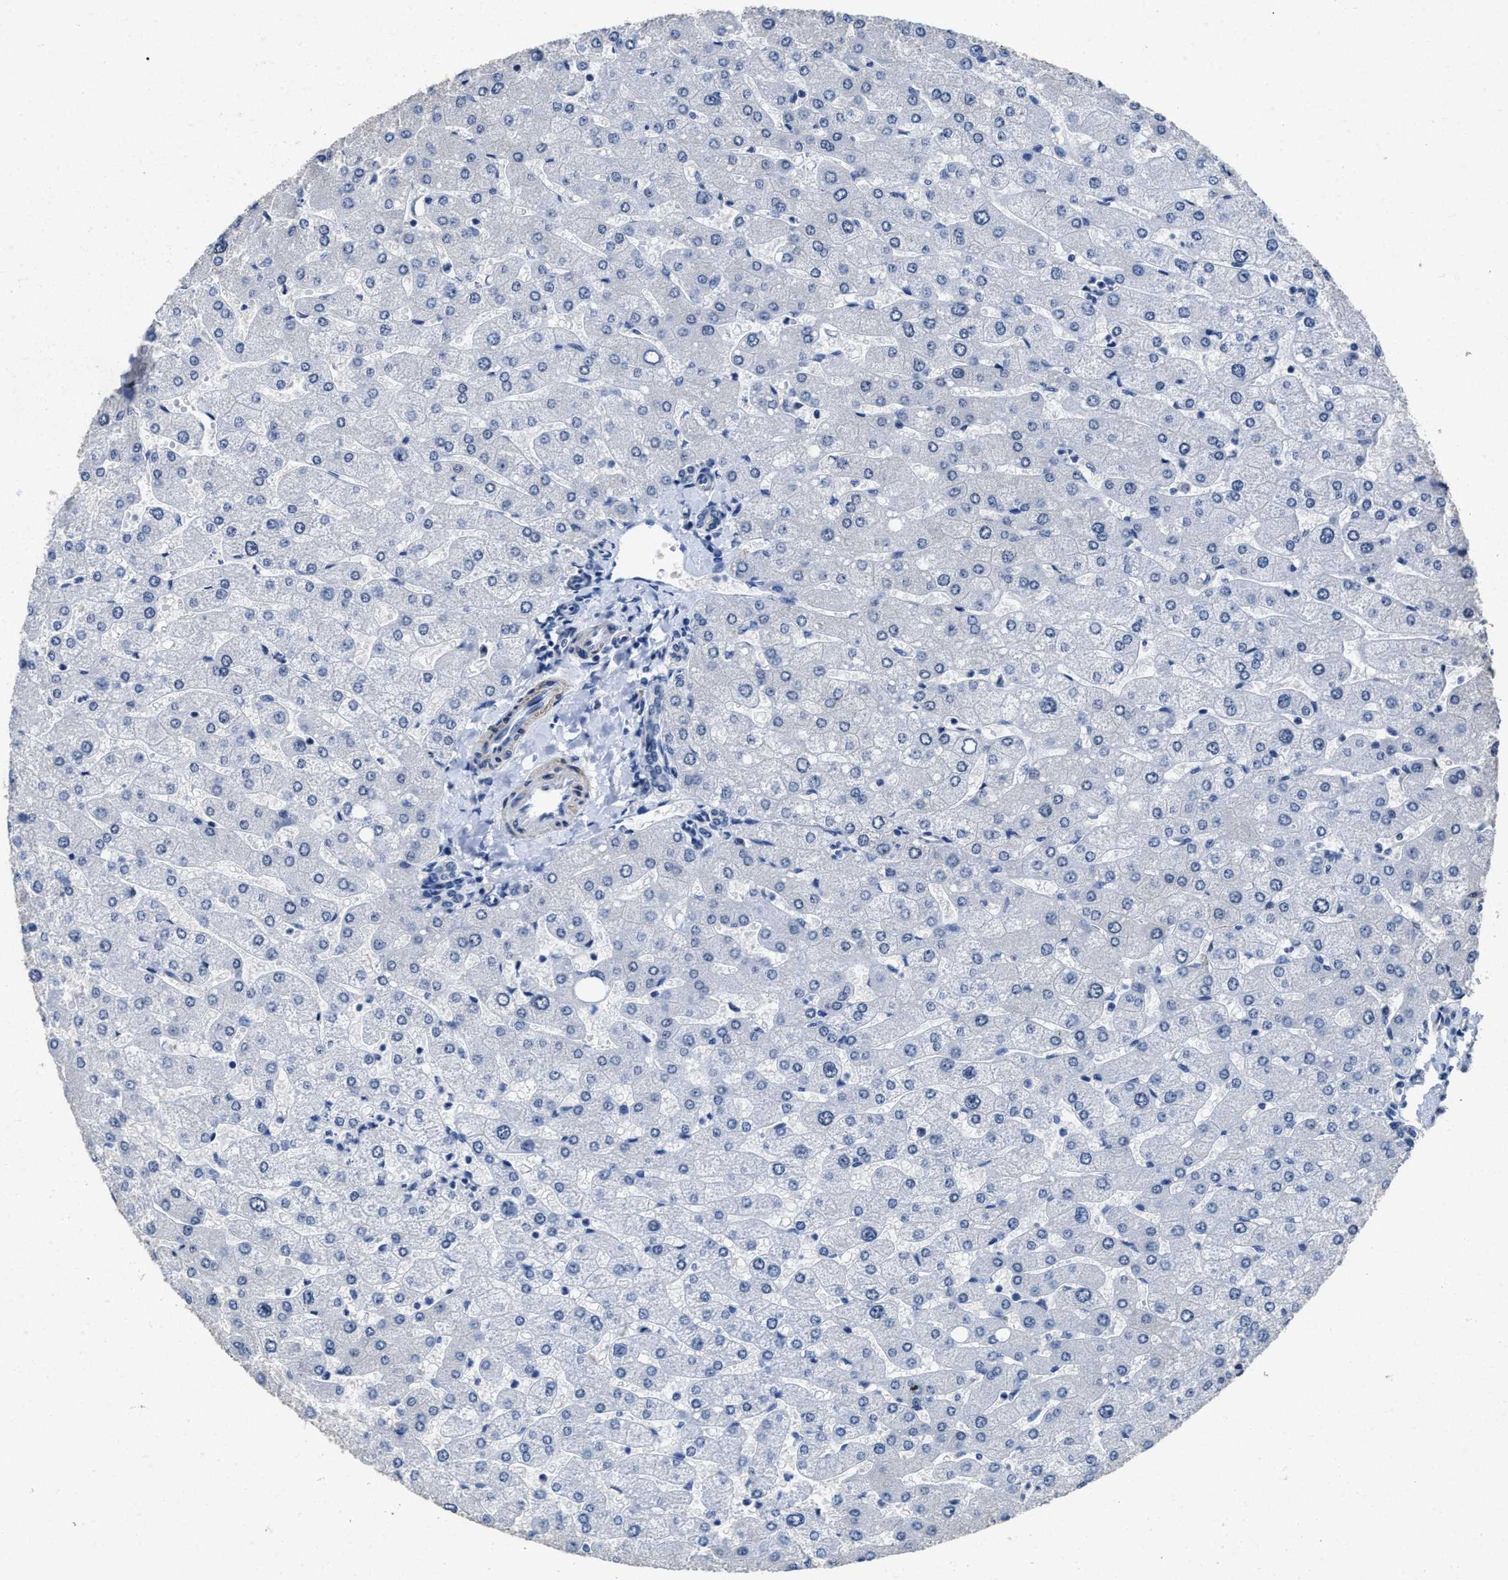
{"staining": {"intensity": "negative", "quantity": "none", "location": "none"}, "tissue": "liver", "cell_type": "Cholangiocytes", "image_type": "normal", "snomed": [{"axis": "morphology", "description": "Normal tissue, NOS"}, {"axis": "topography", "description": "Liver"}], "caption": "Cholangiocytes are negative for protein expression in benign human liver. (DAB (3,3'-diaminobenzidine) IHC visualized using brightfield microscopy, high magnification).", "gene": "ID3", "patient": {"sex": "male", "age": 55}}